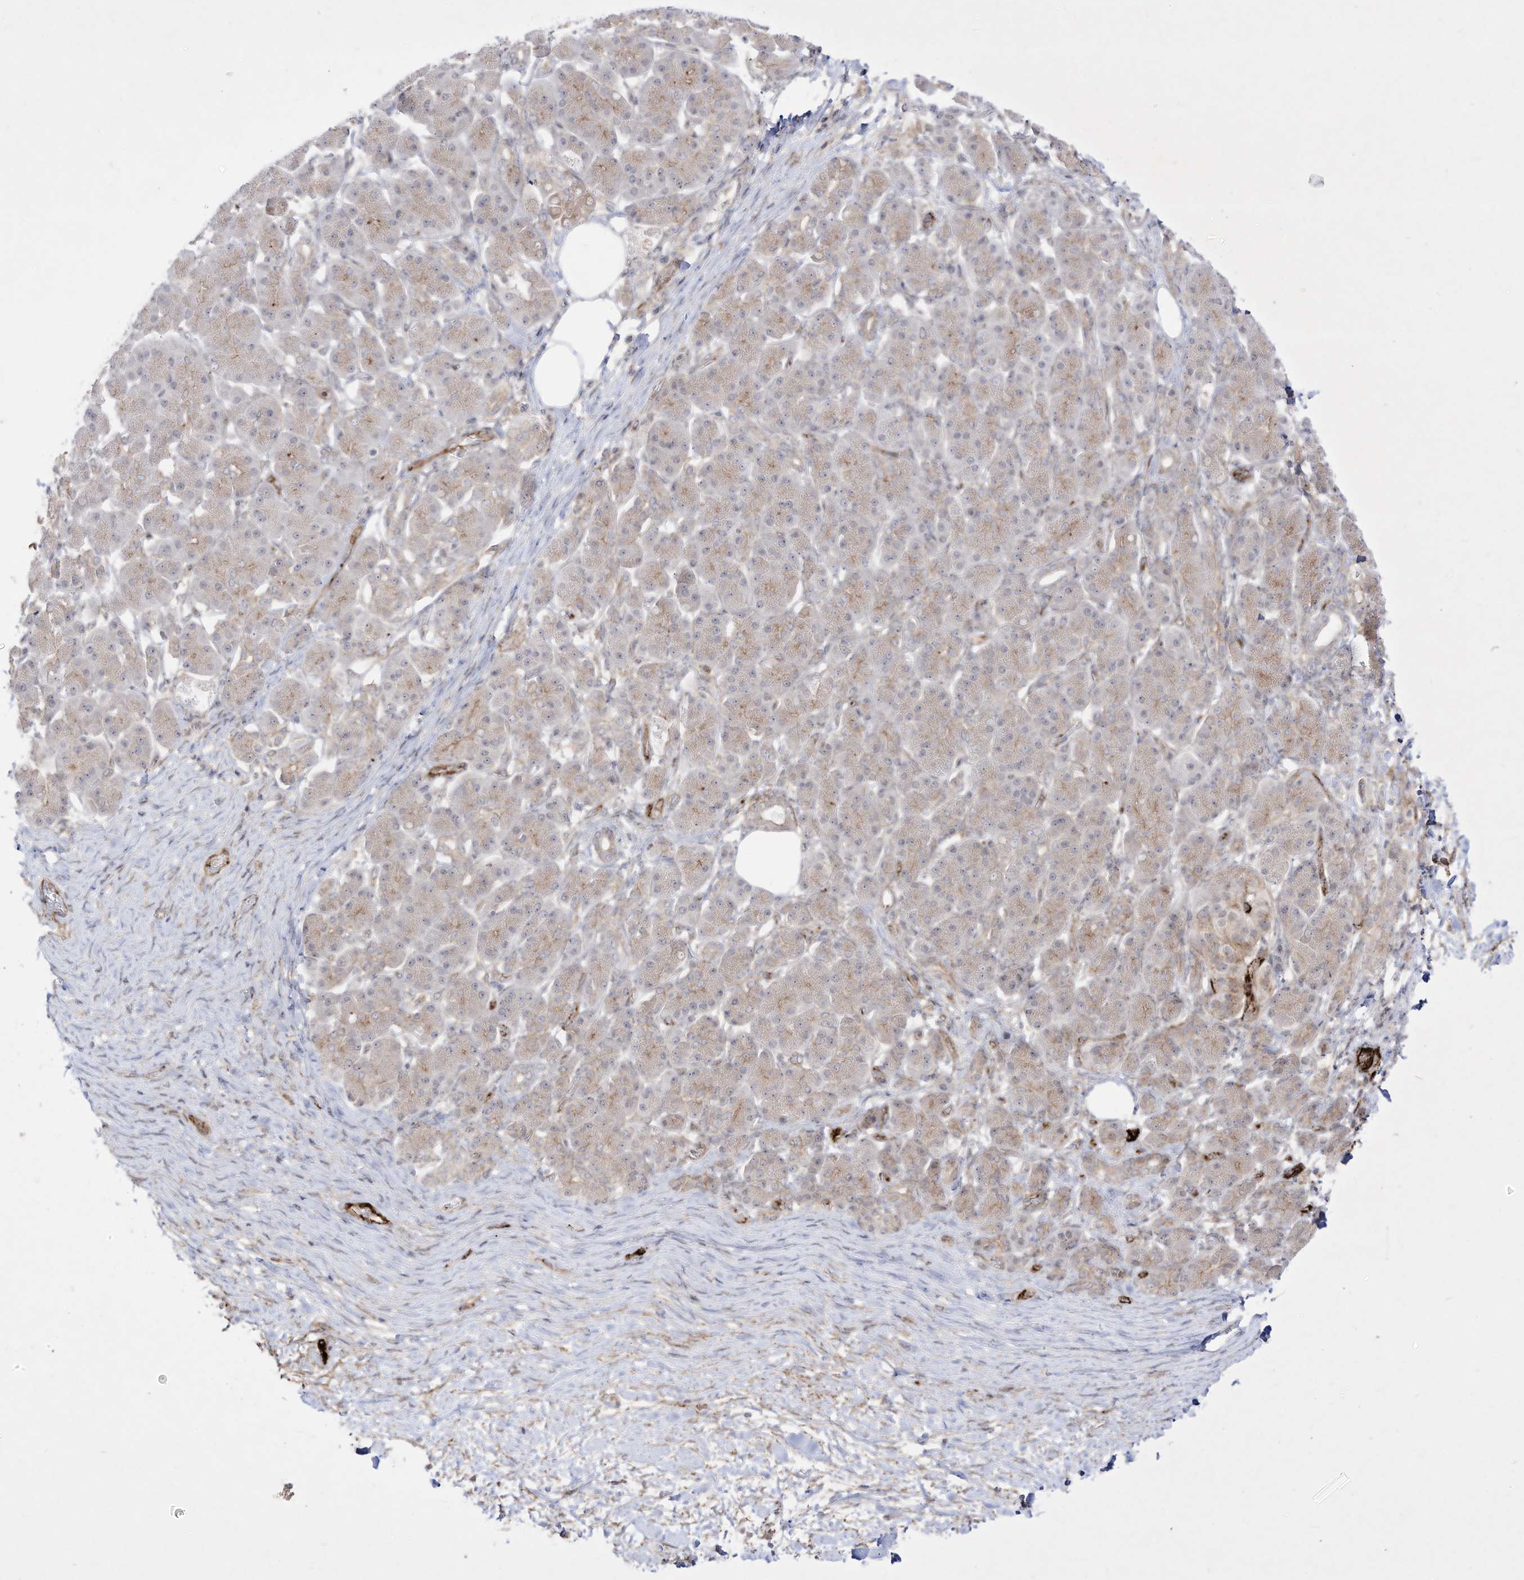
{"staining": {"intensity": "weak", "quantity": "25%-75%", "location": "cytoplasmic/membranous"}, "tissue": "pancreatic cancer", "cell_type": "Tumor cells", "image_type": "cancer", "snomed": [{"axis": "morphology", "description": "Adenocarcinoma, NOS"}, {"axis": "topography", "description": "Pancreas"}], "caption": "Weak cytoplasmic/membranous staining for a protein is present in about 25%-75% of tumor cells of adenocarcinoma (pancreatic) using immunohistochemistry.", "gene": "ZGRF1", "patient": {"sex": "male", "age": 58}}